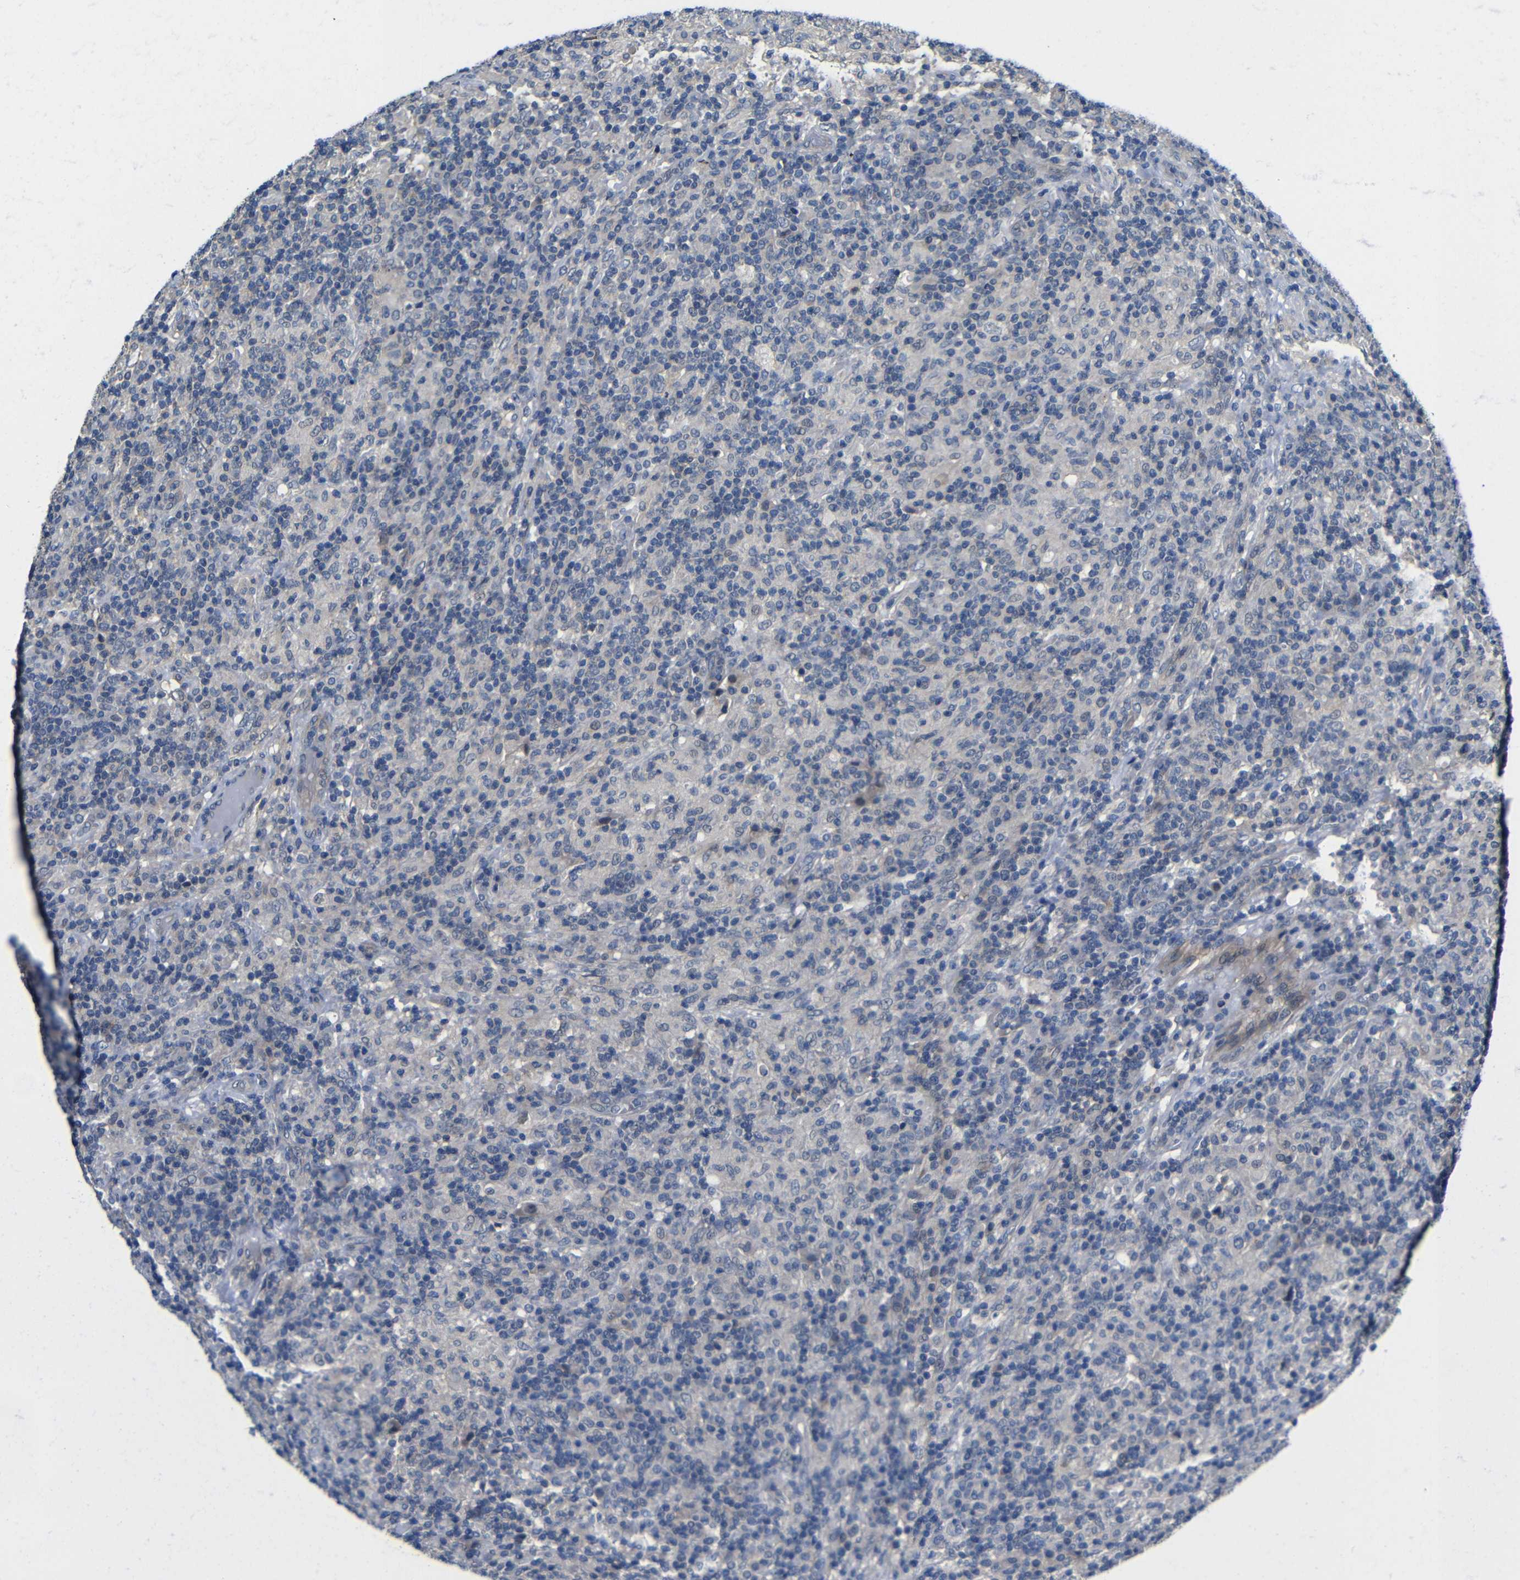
{"staining": {"intensity": "negative", "quantity": "none", "location": "none"}, "tissue": "lymphoma", "cell_type": "Tumor cells", "image_type": "cancer", "snomed": [{"axis": "morphology", "description": "Hodgkin's disease, NOS"}, {"axis": "topography", "description": "Lymph node"}], "caption": "The photomicrograph reveals no staining of tumor cells in Hodgkin's disease.", "gene": "ZNF90", "patient": {"sex": "male", "age": 70}}